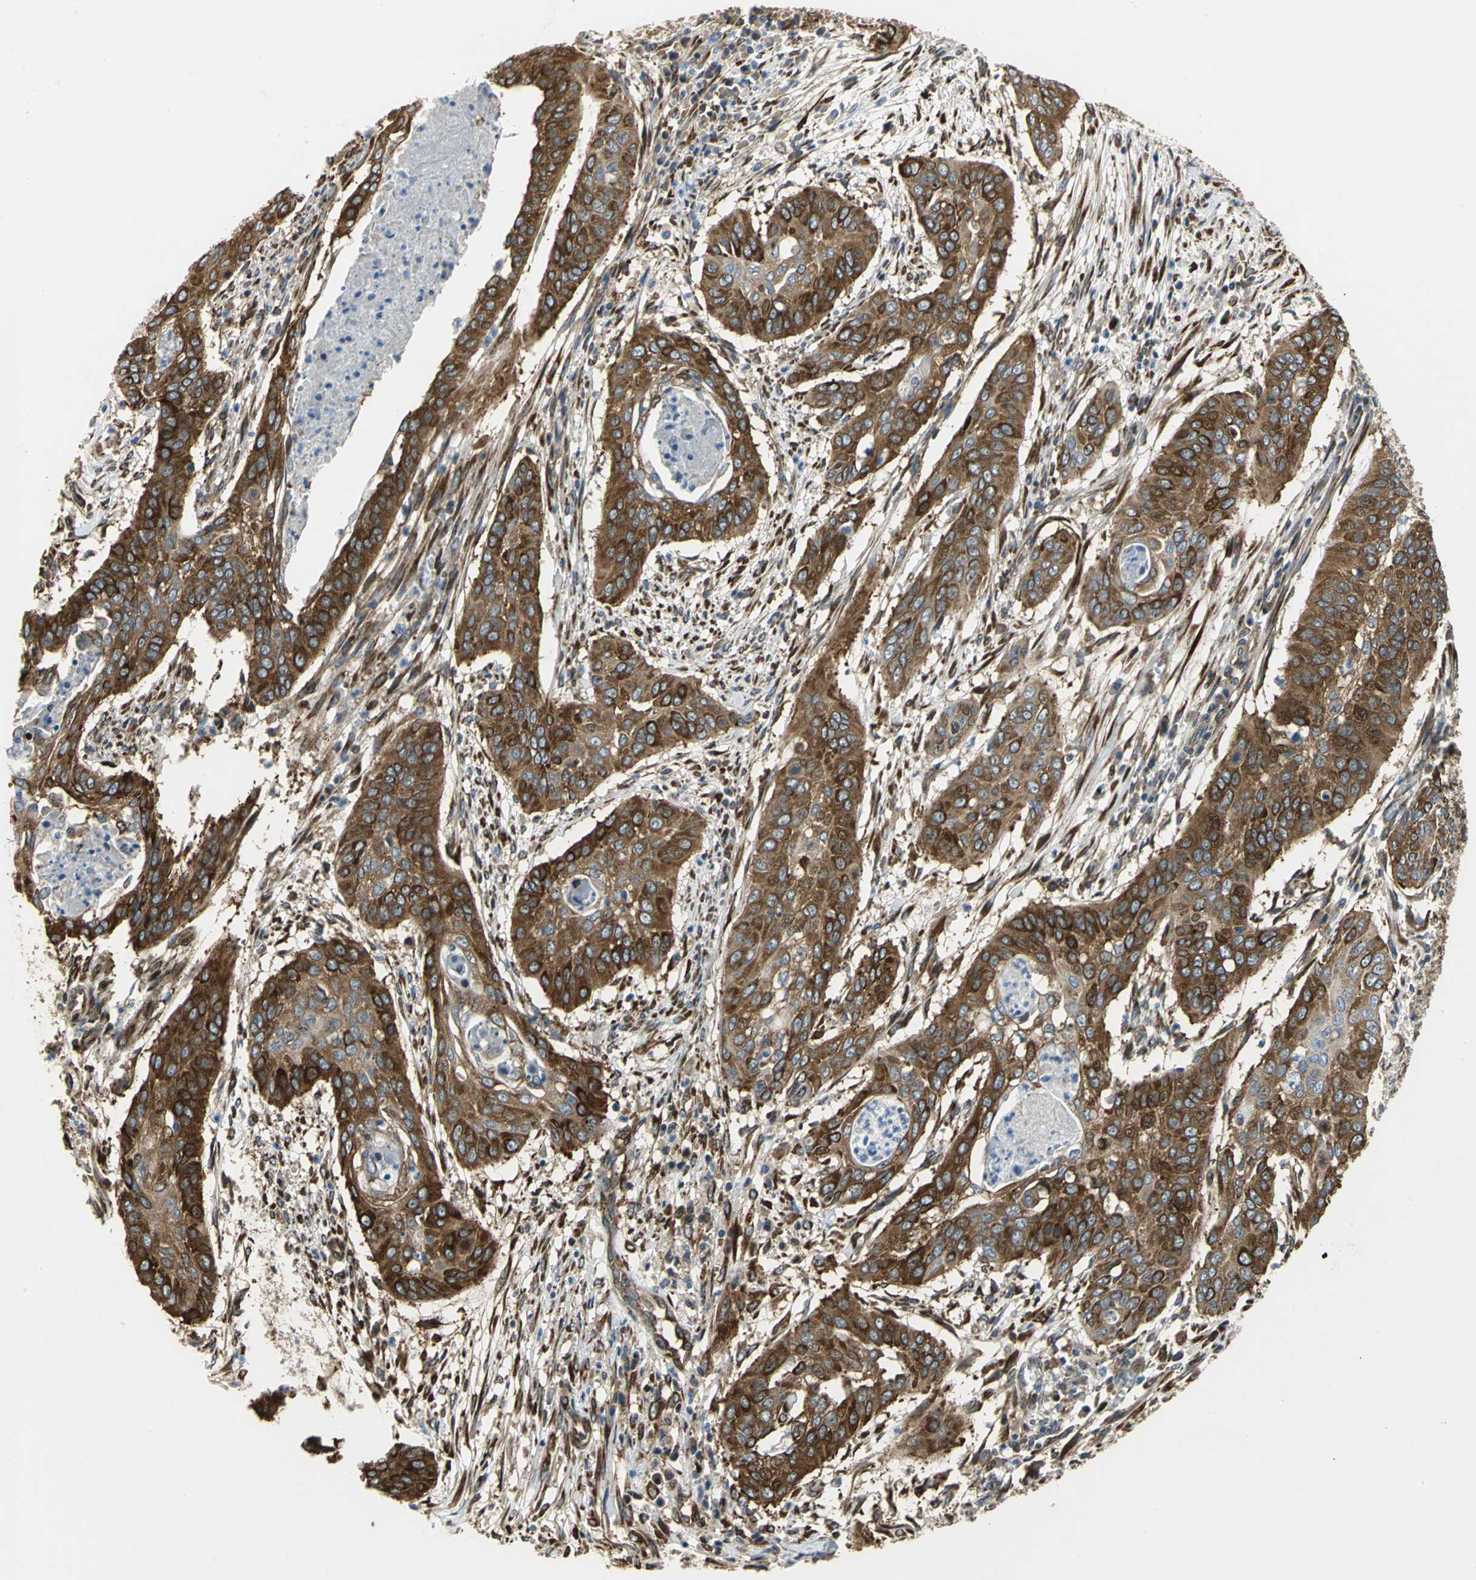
{"staining": {"intensity": "strong", "quantity": ">75%", "location": "cytoplasmic/membranous"}, "tissue": "cervical cancer", "cell_type": "Tumor cells", "image_type": "cancer", "snomed": [{"axis": "morphology", "description": "Squamous cell carcinoma, NOS"}, {"axis": "topography", "description": "Cervix"}], "caption": "IHC photomicrograph of neoplastic tissue: cervical squamous cell carcinoma stained using IHC displays high levels of strong protein expression localized specifically in the cytoplasmic/membranous of tumor cells, appearing as a cytoplasmic/membranous brown color.", "gene": "YBX1", "patient": {"sex": "female", "age": 39}}